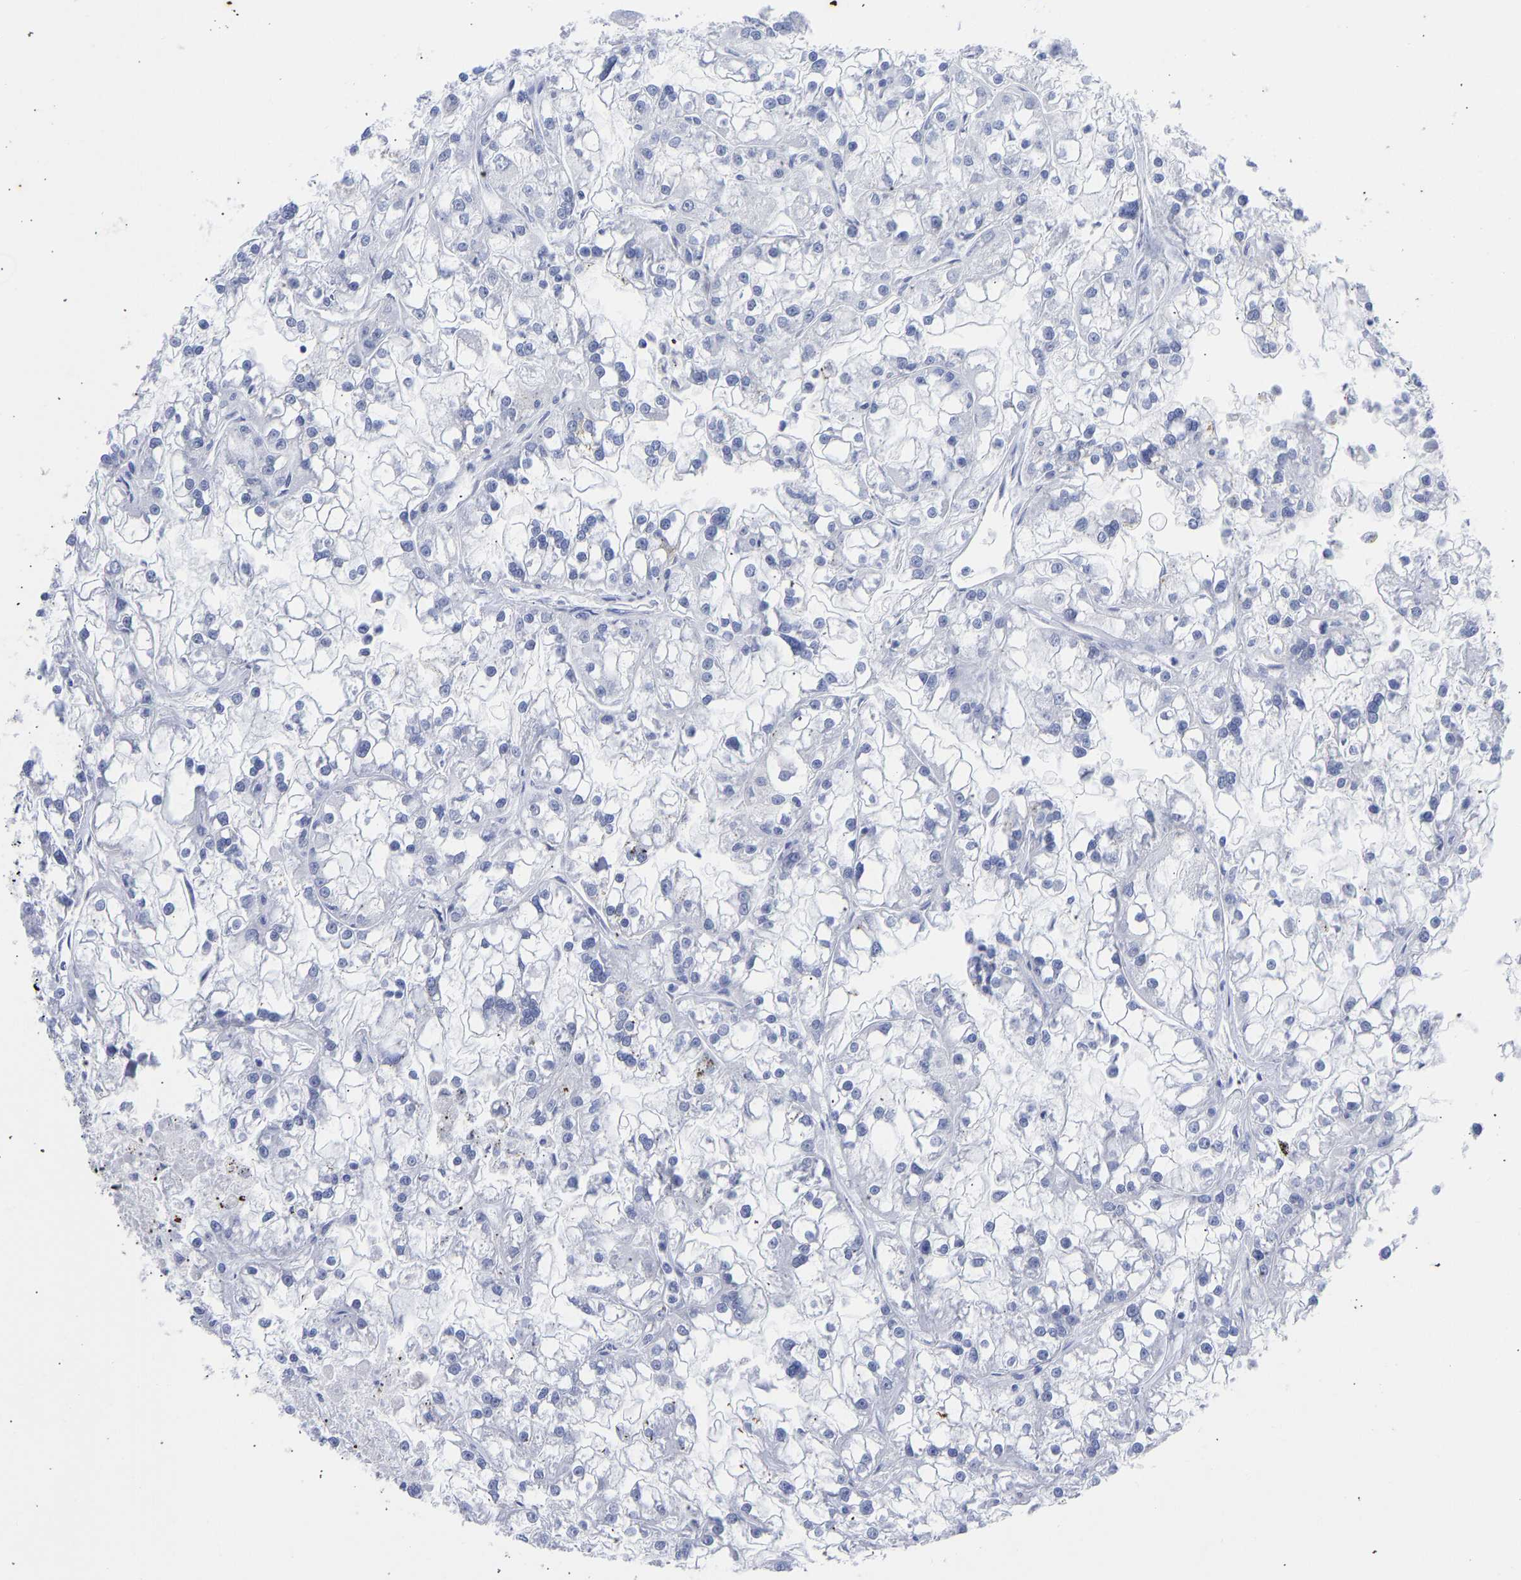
{"staining": {"intensity": "negative", "quantity": "none", "location": "none"}, "tissue": "renal cancer", "cell_type": "Tumor cells", "image_type": "cancer", "snomed": [{"axis": "morphology", "description": "Adenocarcinoma, NOS"}, {"axis": "topography", "description": "Kidney"}], "caption": "Immunohistochemical staining of human renal cancer shows no significant expression in tumor cells.", "gene": "KRT1", "patient": {"sex": "female", "age": 52}}